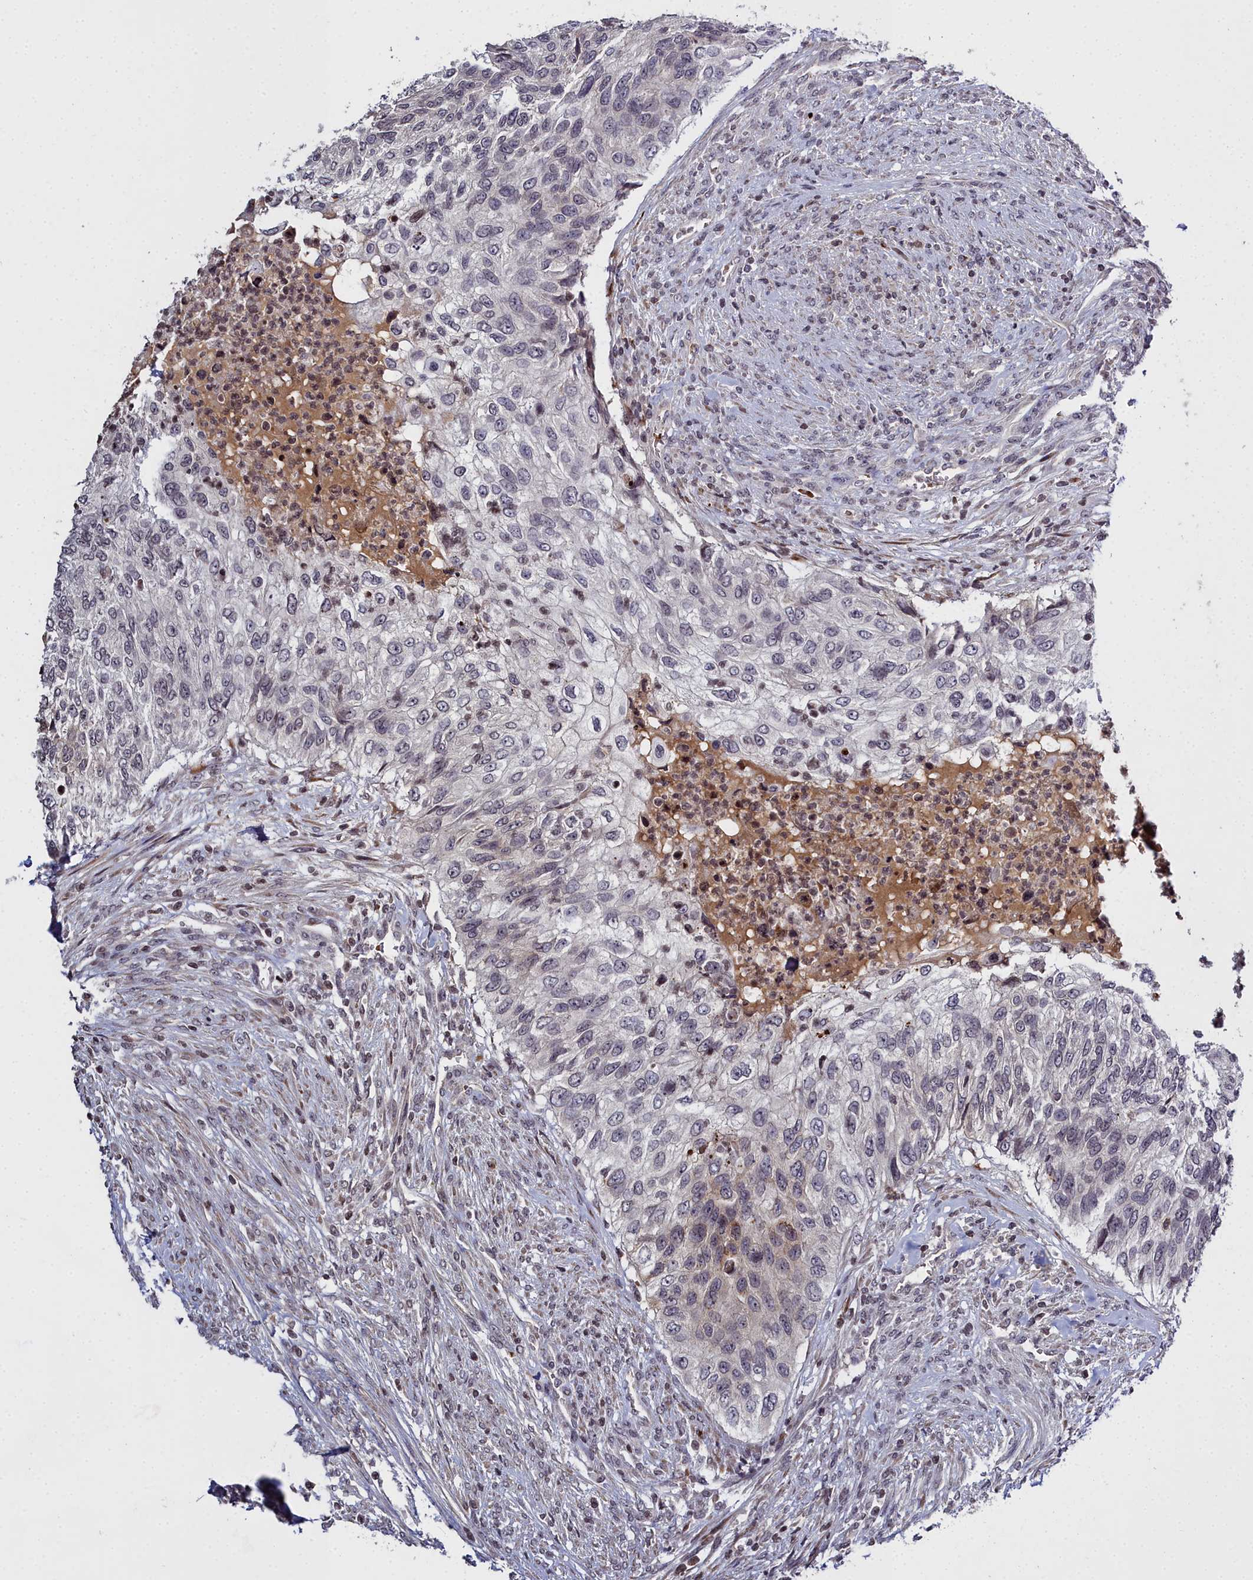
{"staining": {"intensity": "weak", "quantity": "<25%", "location": "cytoplasmic/membranous"}, "tissue": "urothelial cancer", "cell_type": "Tumor cells", "image_type": "cancer", "snomed": [{"axis": "morphology", "description": "Urothelial carcinoma, High grade"}, {"axis": "topography", "description": "Urinary bladder"}], "caption": "Immunohistochemistry (IHC) histopathology image of neoplastic tissue: human urothelial carcinoma (high-grade) stained with DAB exhibits no significant protein expression in tumor cells.", "gene": "FZD4", "patient": {"sex": "female", "age": 60}}